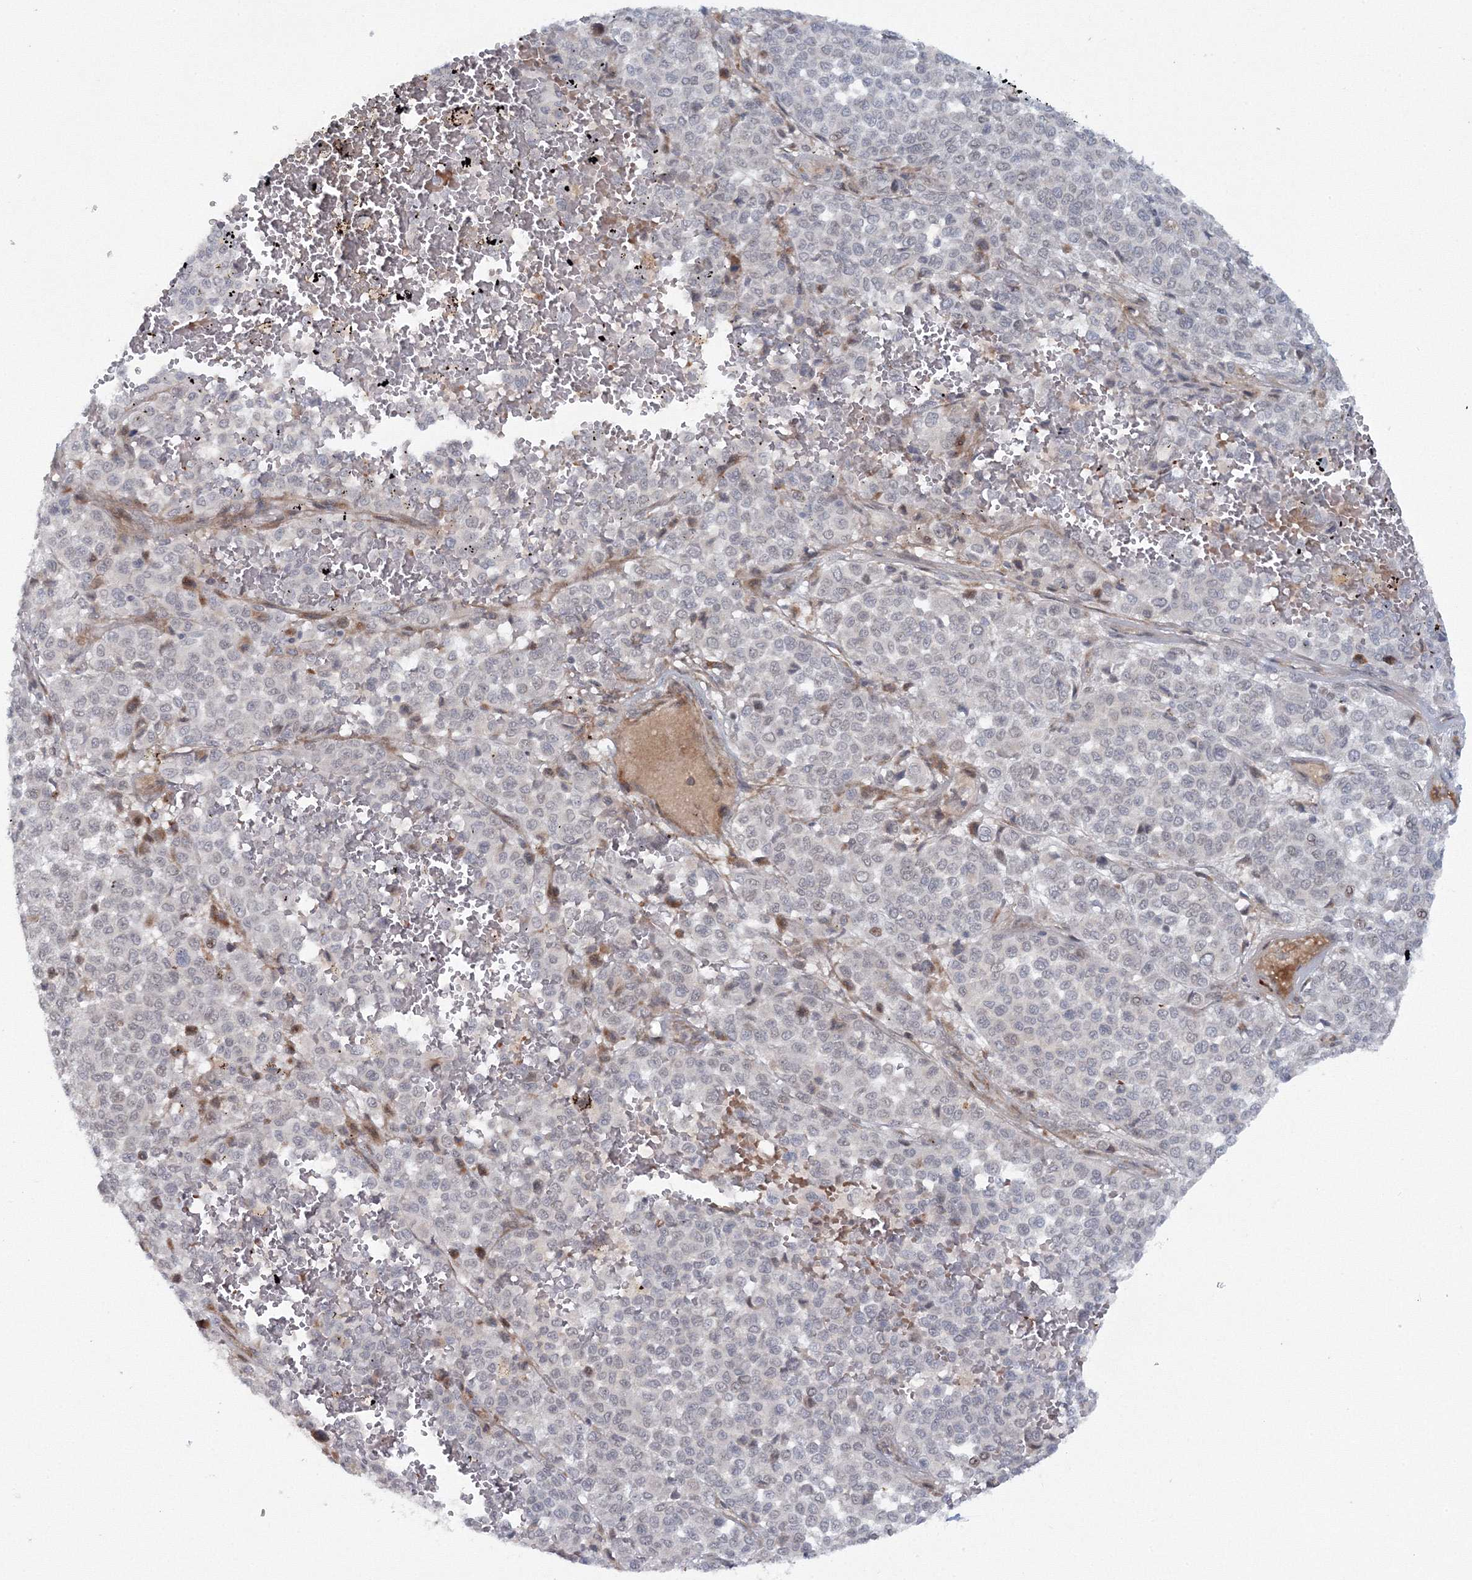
{"staining": {"intensity": "negative", "quantity": "none", "location": "none"}, "tissue": "melanoma", "cell_type": "Tumor cells", "image_type": "cancer", "snomed": [{"axis": "morphology", "description": "Malignant melanoma, Metastatic site"}, {"axis": "topography", "description": "Pancreas"}], "caption": "The histopathology image demonstrates no staining of tumor cells in malignant melanoma (metastatic site). (Stains: DAB immunohistochemistry (IHC) with hematoxylin counter stain, Microscopy: brightfield microscopy at high magnification).", "gene": "C3orf33", "patient": {"sex": "female", "age": 30}}